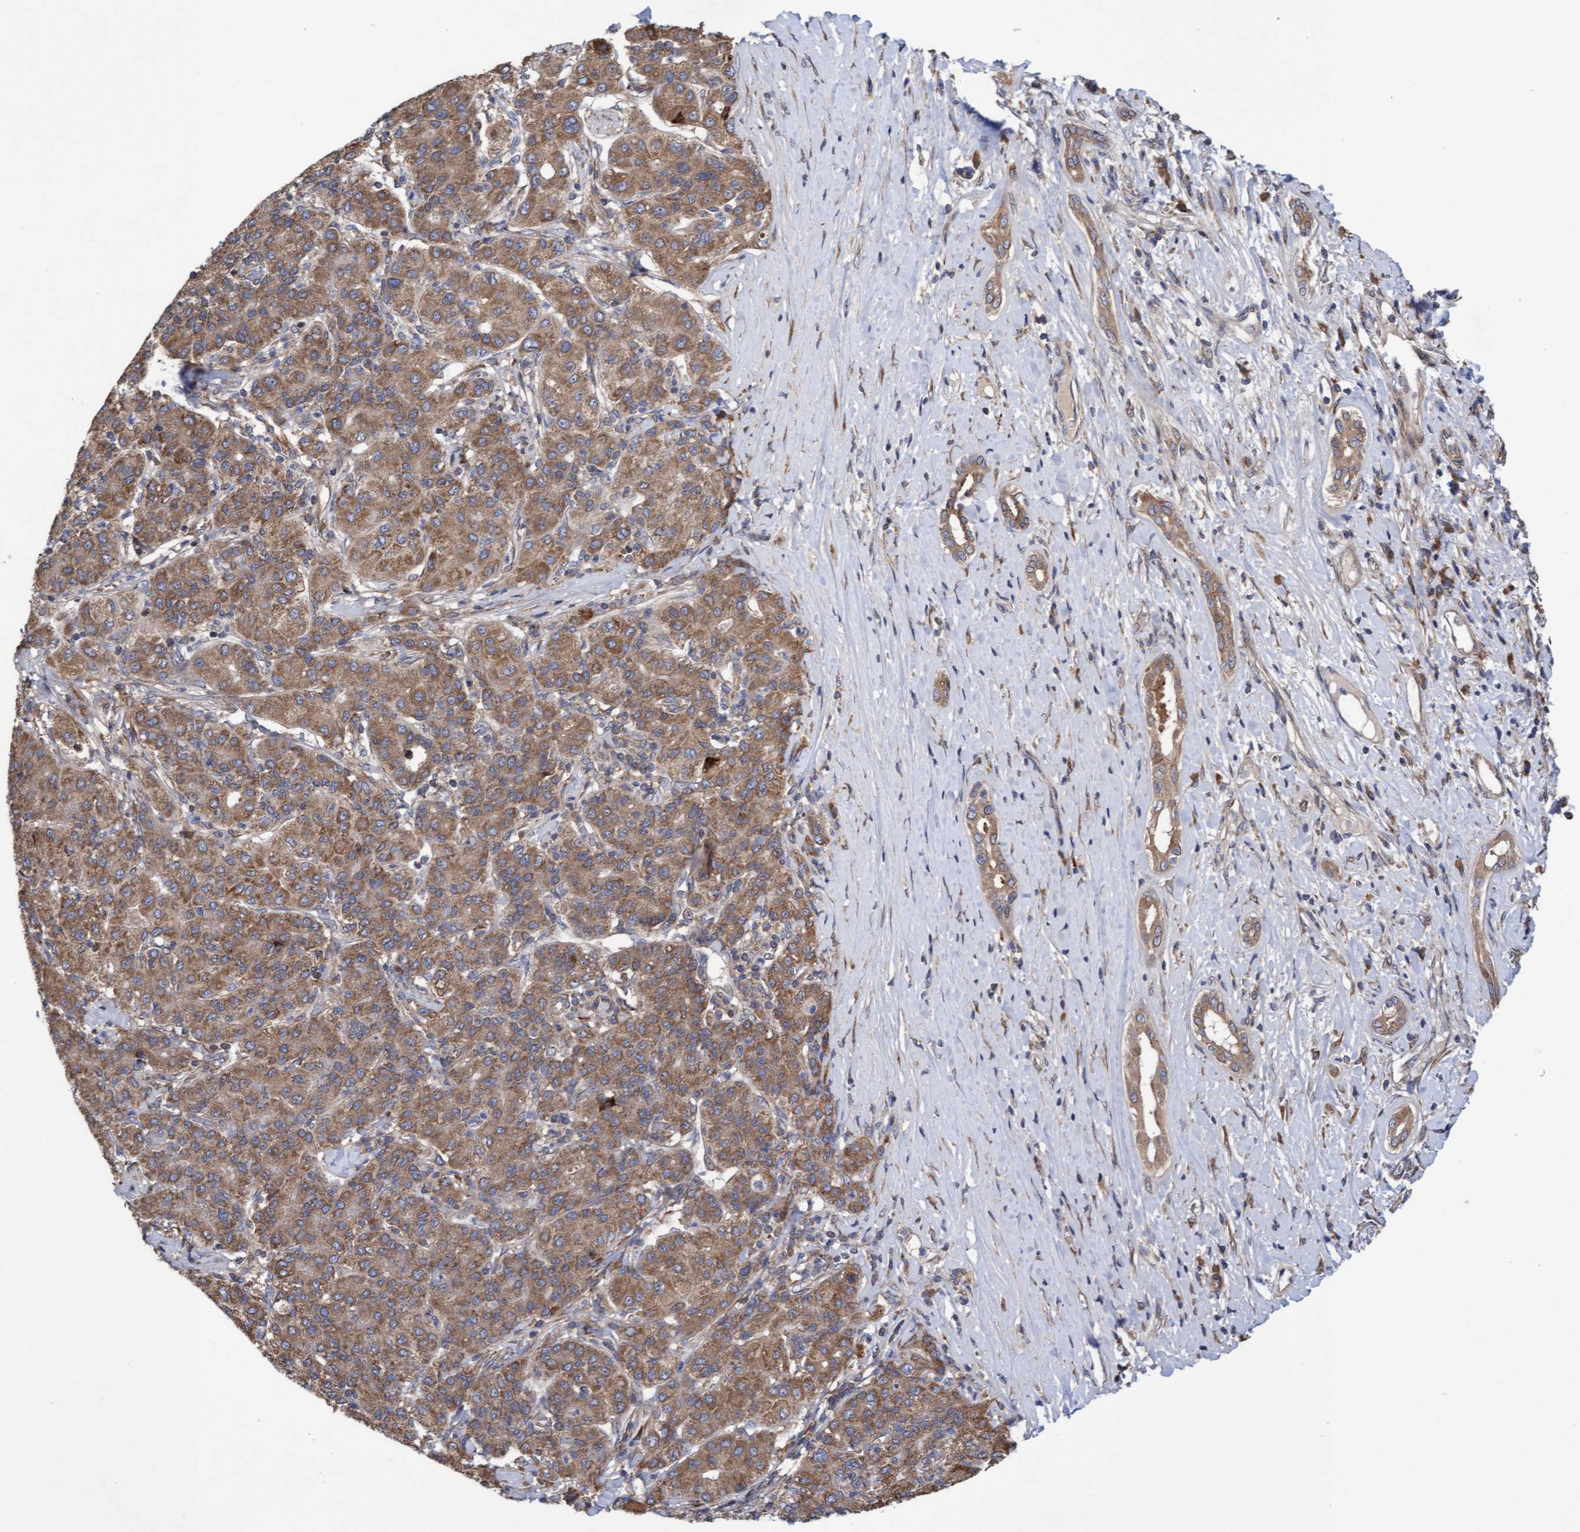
{"staining": {"intensity": "moderate", "quantity": ">75%", "location": "cytoplasmic/membranous"}, "tissue": "liver cancer", "cell_type": "Tumor cells", "image_type": "cancer", "snomed": [{"axis": "morphology", "description": "Carcinoma, Hepatocellular, NOS"}, {"axis": "topography", "description": "Liver"}], "caption": "An image of human hepatocellular carcinoma (liver) stained for a protein exhibits moderate cytoplasmic/membranous brown staining in tumor cells.", "gene": "ELP5", "patient": {"sex": "male", "age": 65}}